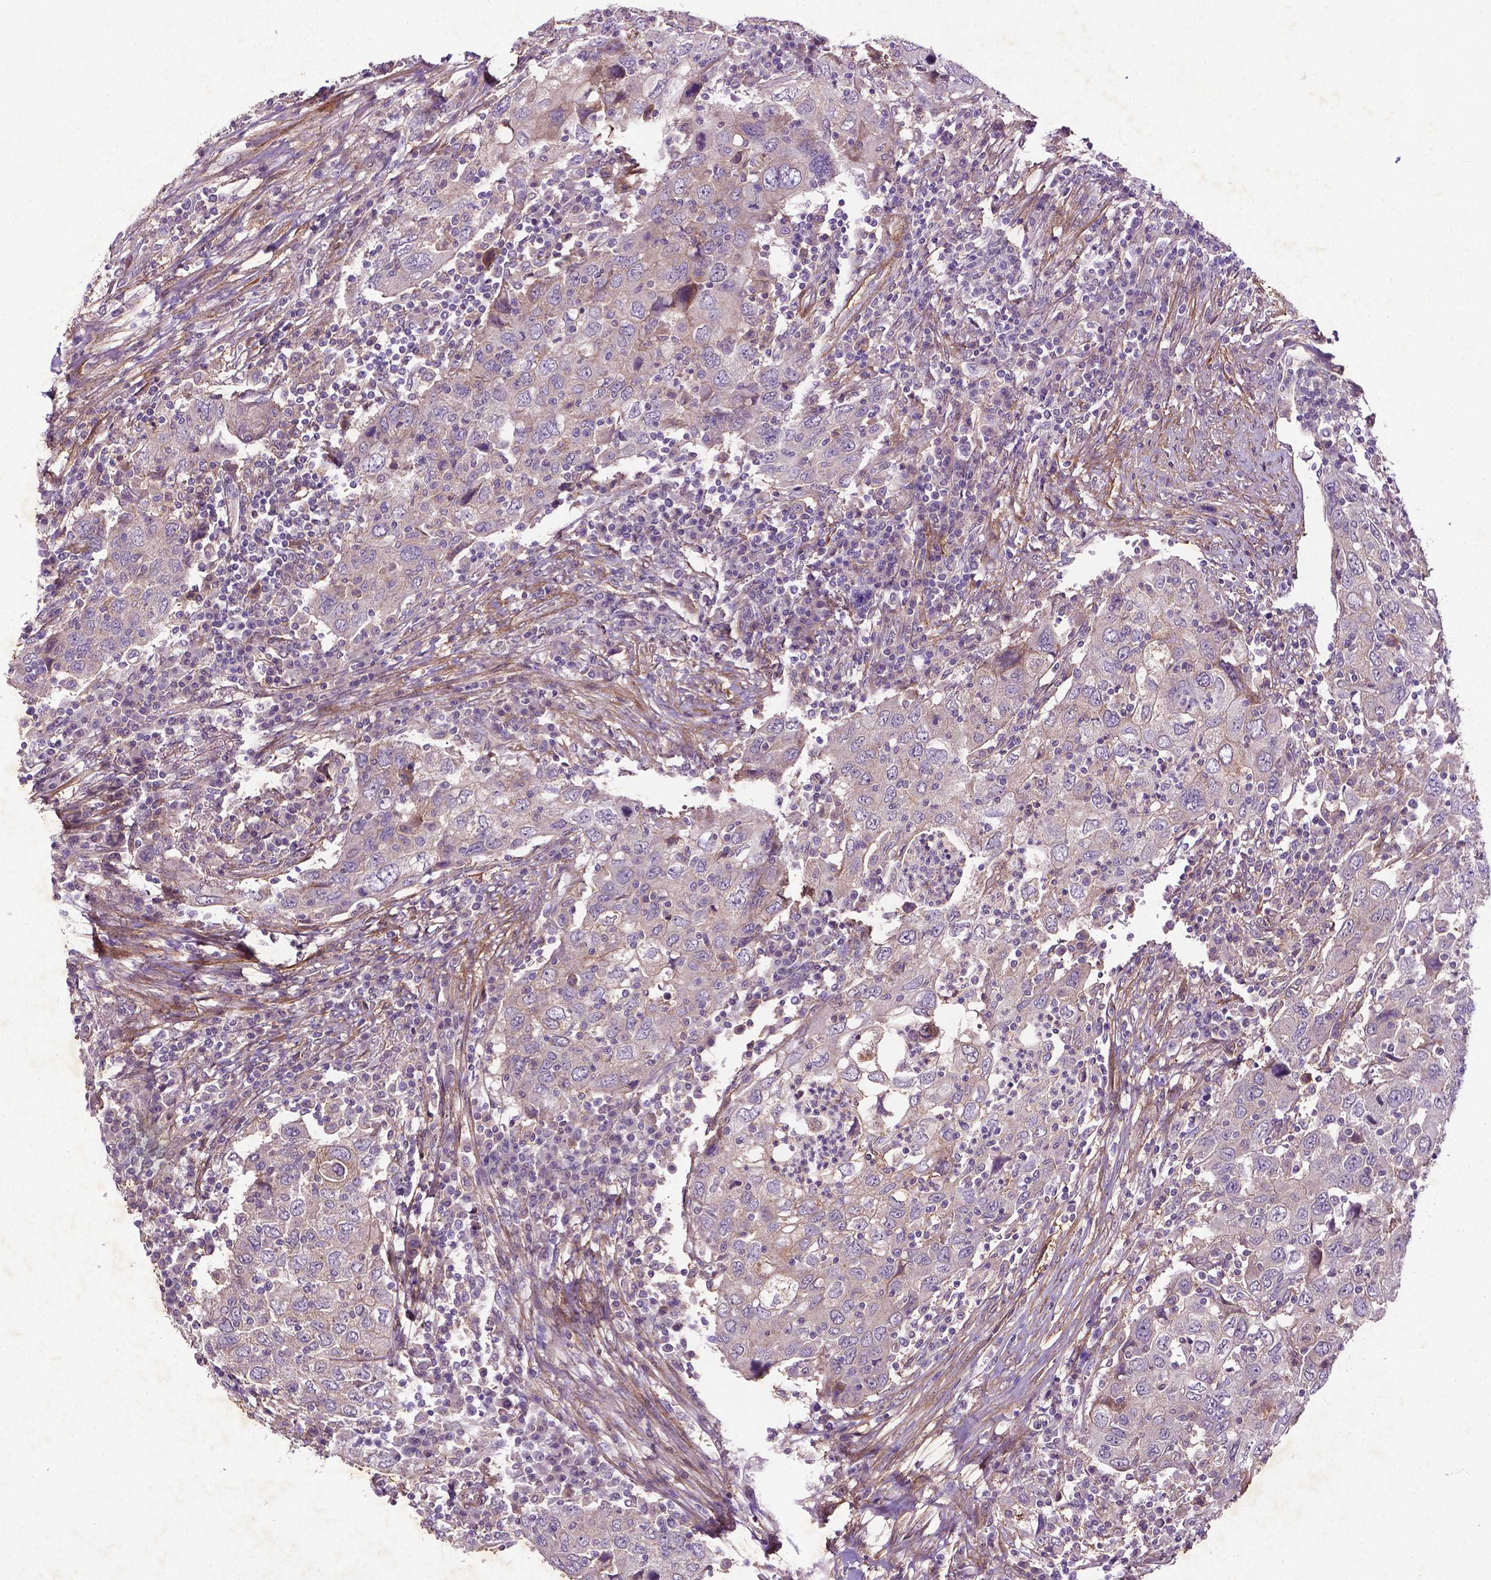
{"staining": {"intensity": "negative", "quantity": "none", "location": "none"}, "tissue": "urothelial cancer", "cell_type": "Tumor cells", "image_type": "cancer", "snomed": [{"axis": "morphology", "description": "Urothelial carcinoma, High grade"}, {"axis": "topography", "description": "Urinary bladder"}], "caption": "DAB immunohistochemical staining of human high-grade urothelial carcinoma reveals no significant expression in tumor cells.", "gene": "RRAS", "patient": {"sex": "male", "age": 76}}